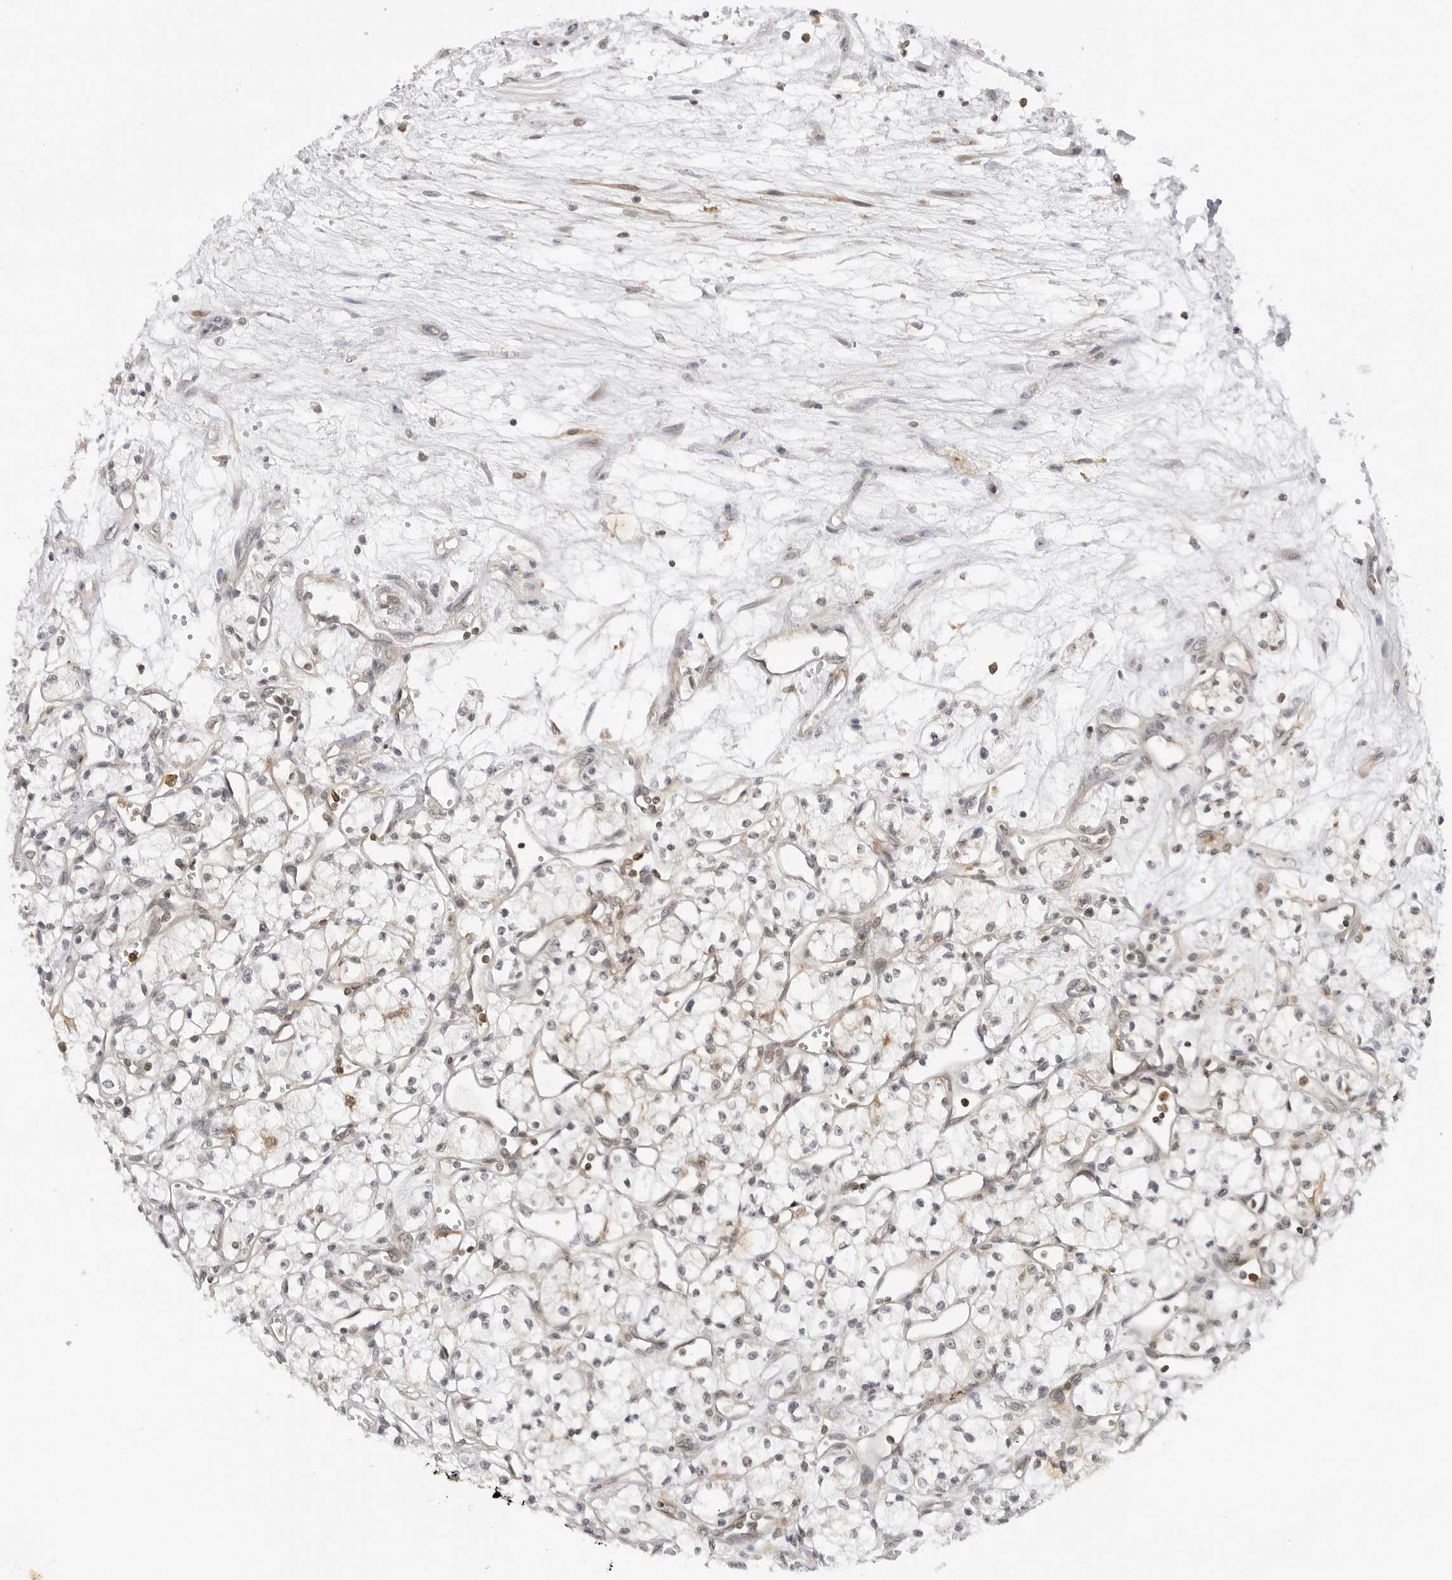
{"staining": {"intensity": "negative", "quantity": "none", "location": "none"}, "tissue": "renal cancer", "cell_type": "Tumor cells", "image_type": "cancer", "snomed": [{"axis": "morphology", "description": "Adenocarcinoma, NOS"}, {"axis": "topography", "description": "Kidney"}], "caption": "Tumor cells are negative for protein expression in human renal cancer. The staining is performed using DAB (3,3'-diaminobenzidine) brown chromogen with nuclei counter-stained in using hematoxylin.", "gene": "MAP2K5", "patient": {"sex": "male", "age": 59}}